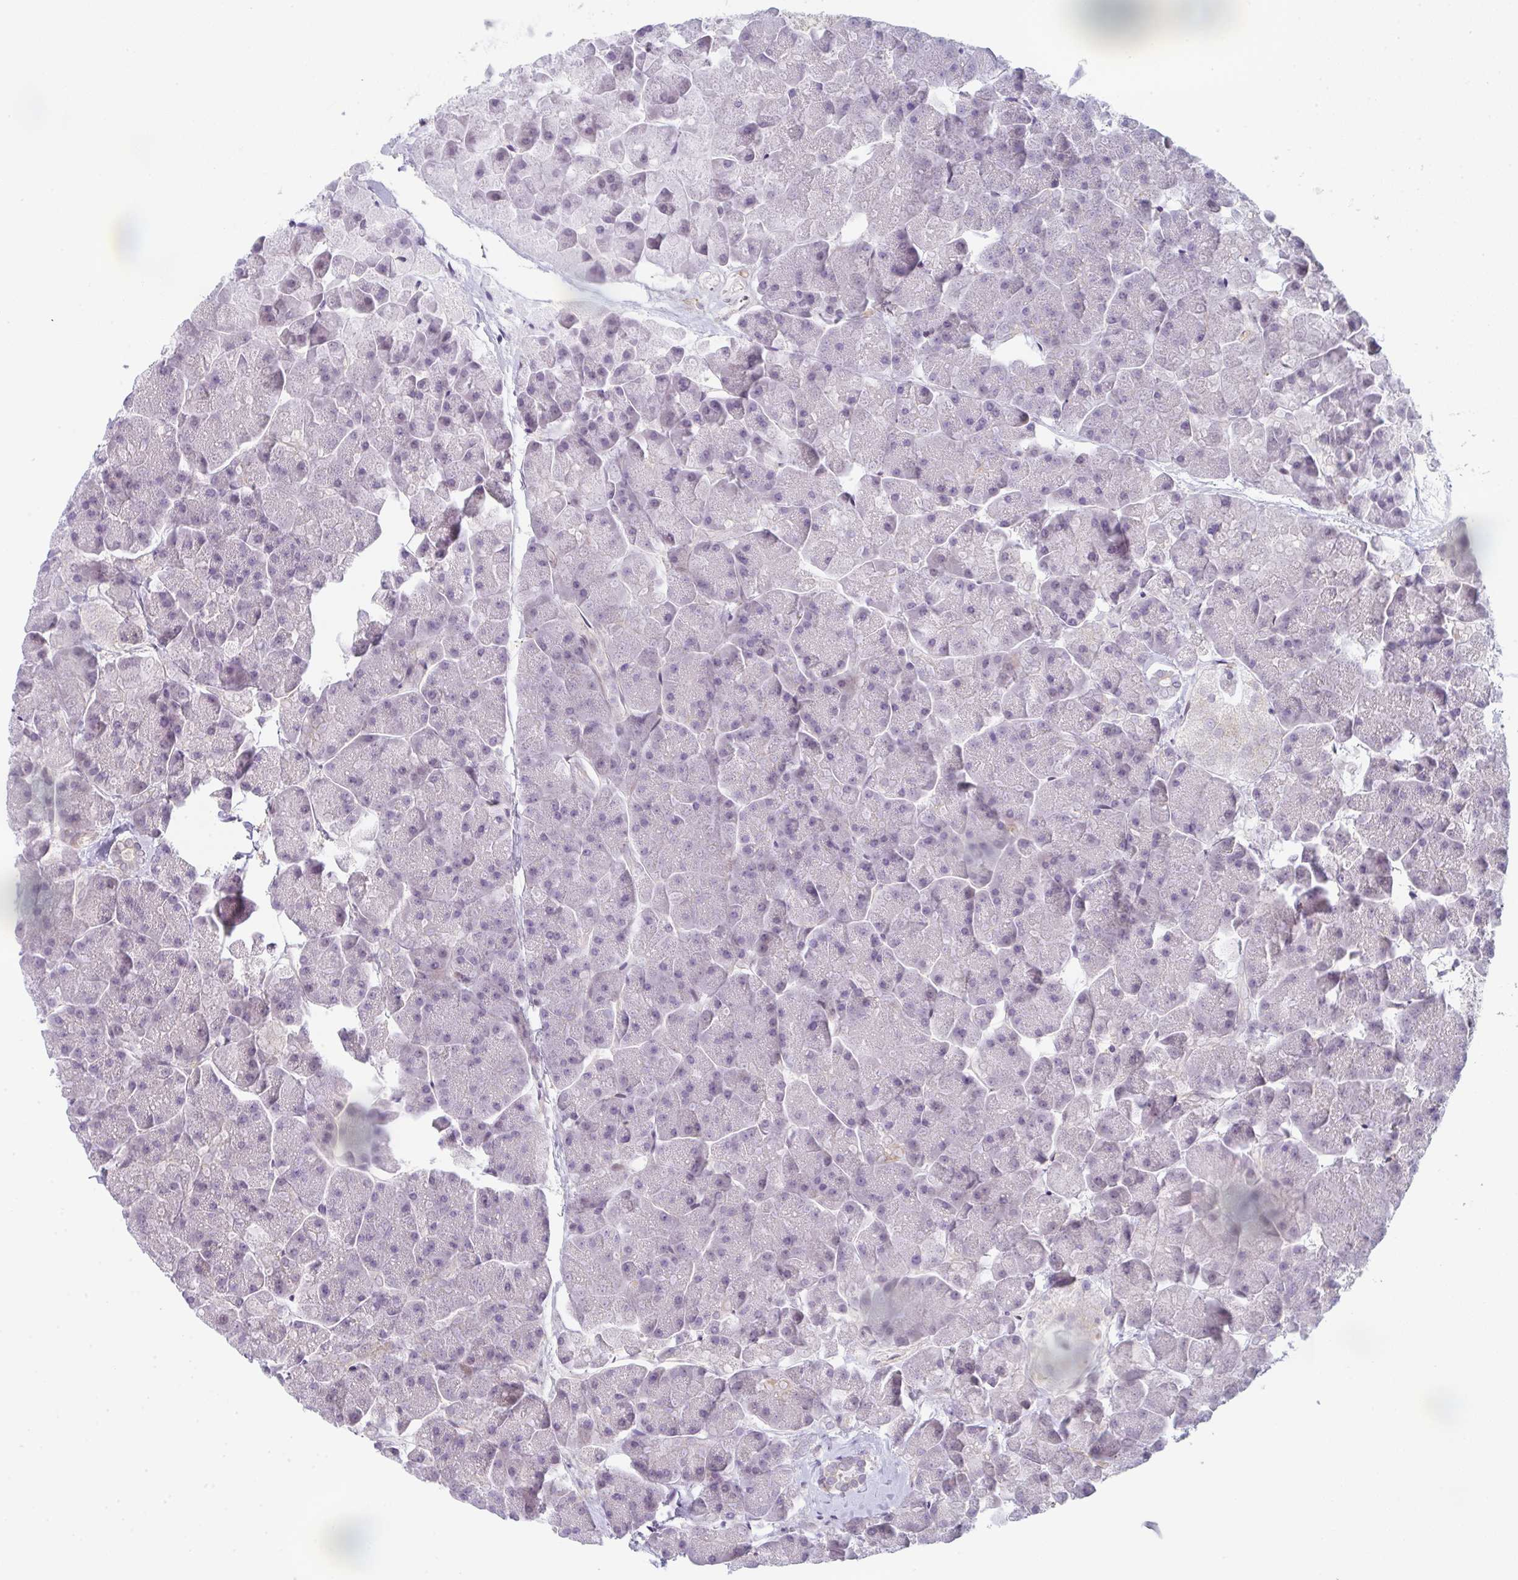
{"staining": {"intensity": "negative", "quantity": "none", "location": "none"}, "tissue": "pancreas", "cell_type": "Exocrine glandular cells", "image_type": "normal", "snomed": [{"axis": "morphology", "description": "Normal tissue, NOS"}, {"axis": "topography", "description": "Pancreas"}, {"axis": "topography", "description": "Peripheral nerve tissue"}], "caption": "The photomicrograph reveals no staining of exocrine glandular cells in benign pancreas.", "gene": "TNFRSF10A", "patient": {"sex": "male", "age": 54}}